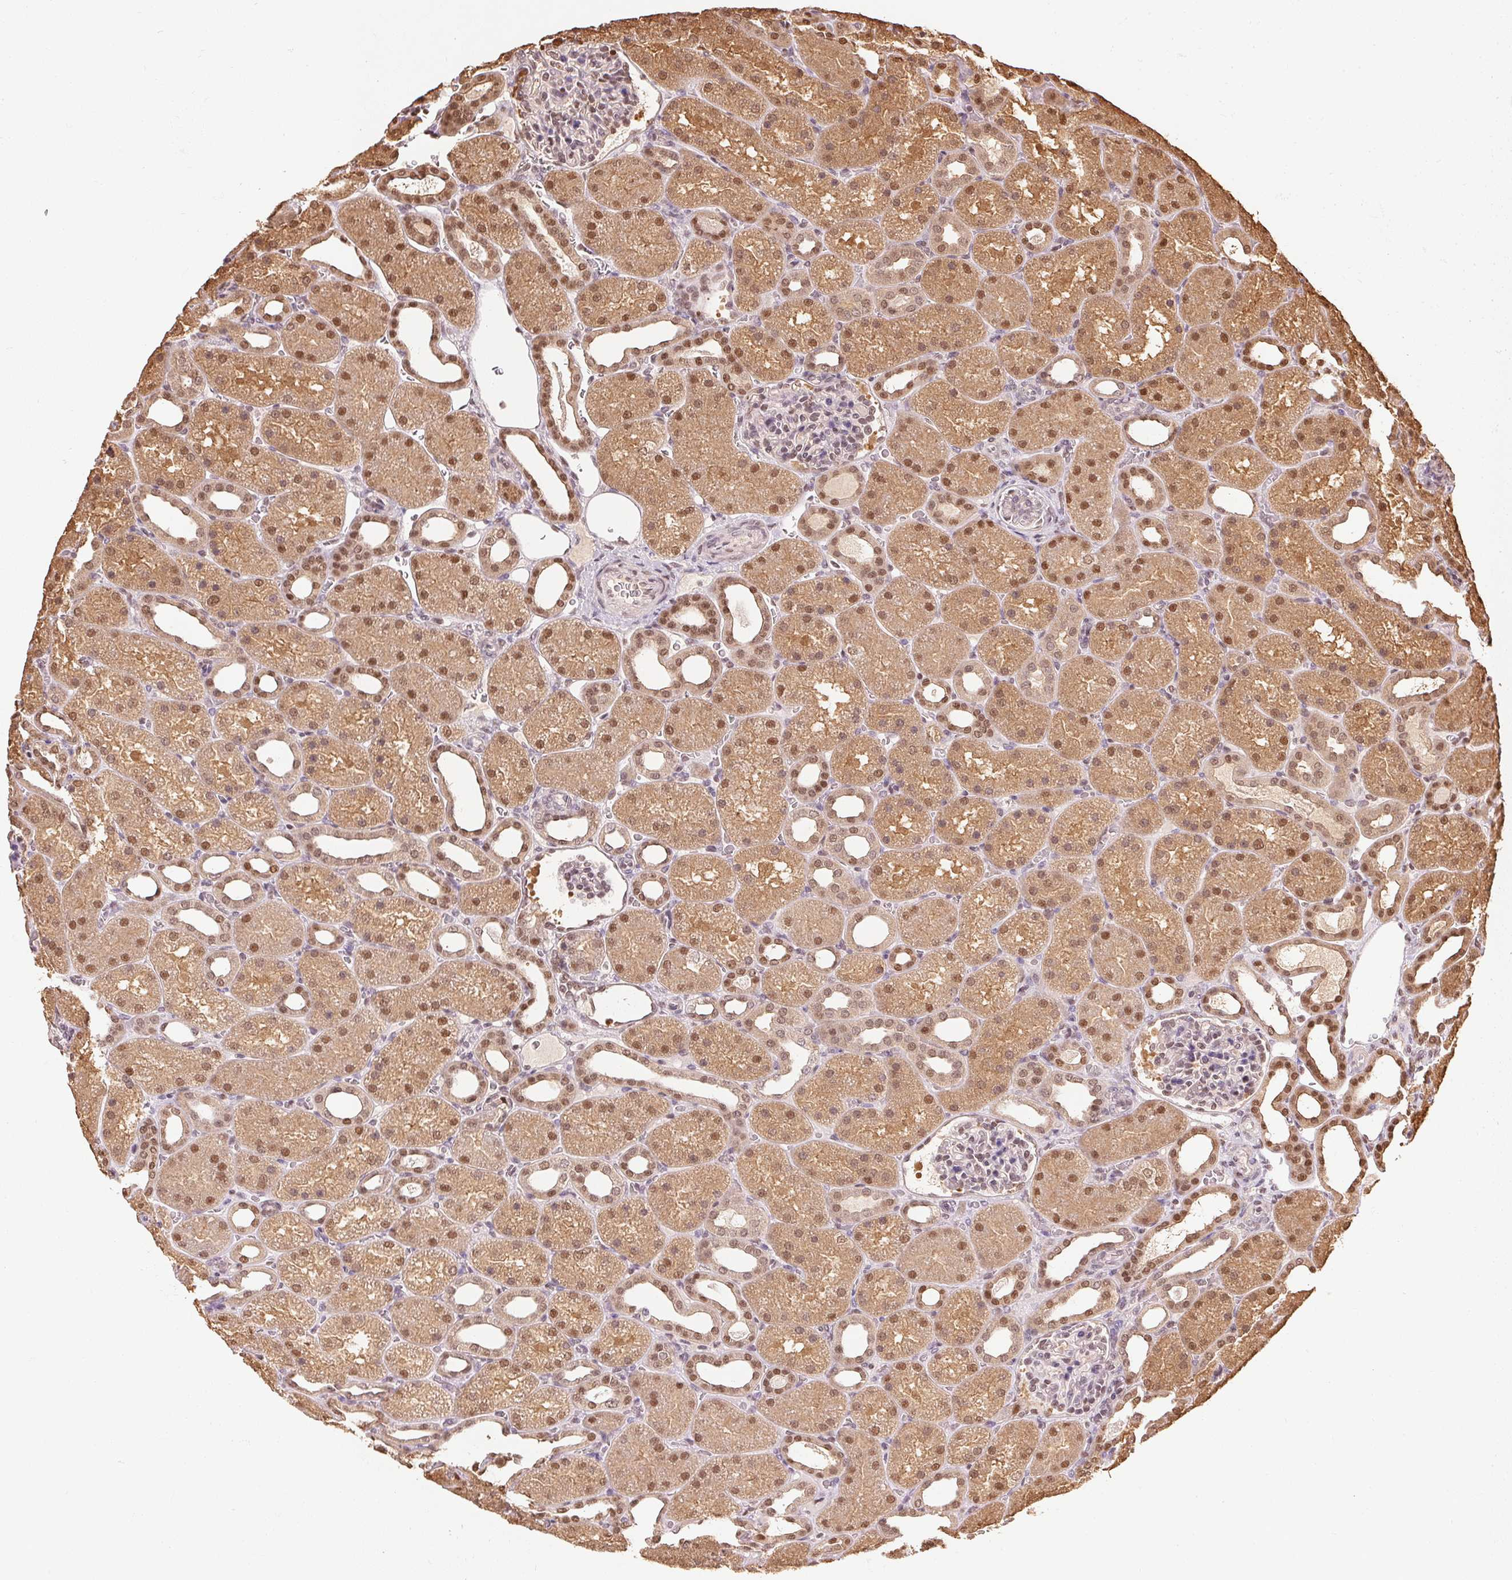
{"staining": {"intensity": "moderate", "quantity": "<25%", "location": "nuclear"}, "tissue": "kidney", "cell_type": "Cells in glomeruli", "image_type": "normal", "snomed": [{"axis": "morphology", "description": "Normal tissue, NOS"}, {"axis": "topography", "description": "Kidney"}], "caption": "A brown stain labels moderate nuclear staining of a protein in cells in glomeruli of benign human kidney.", "gene": "TPI1", "patient": {"sex": "male", "age": 2}}